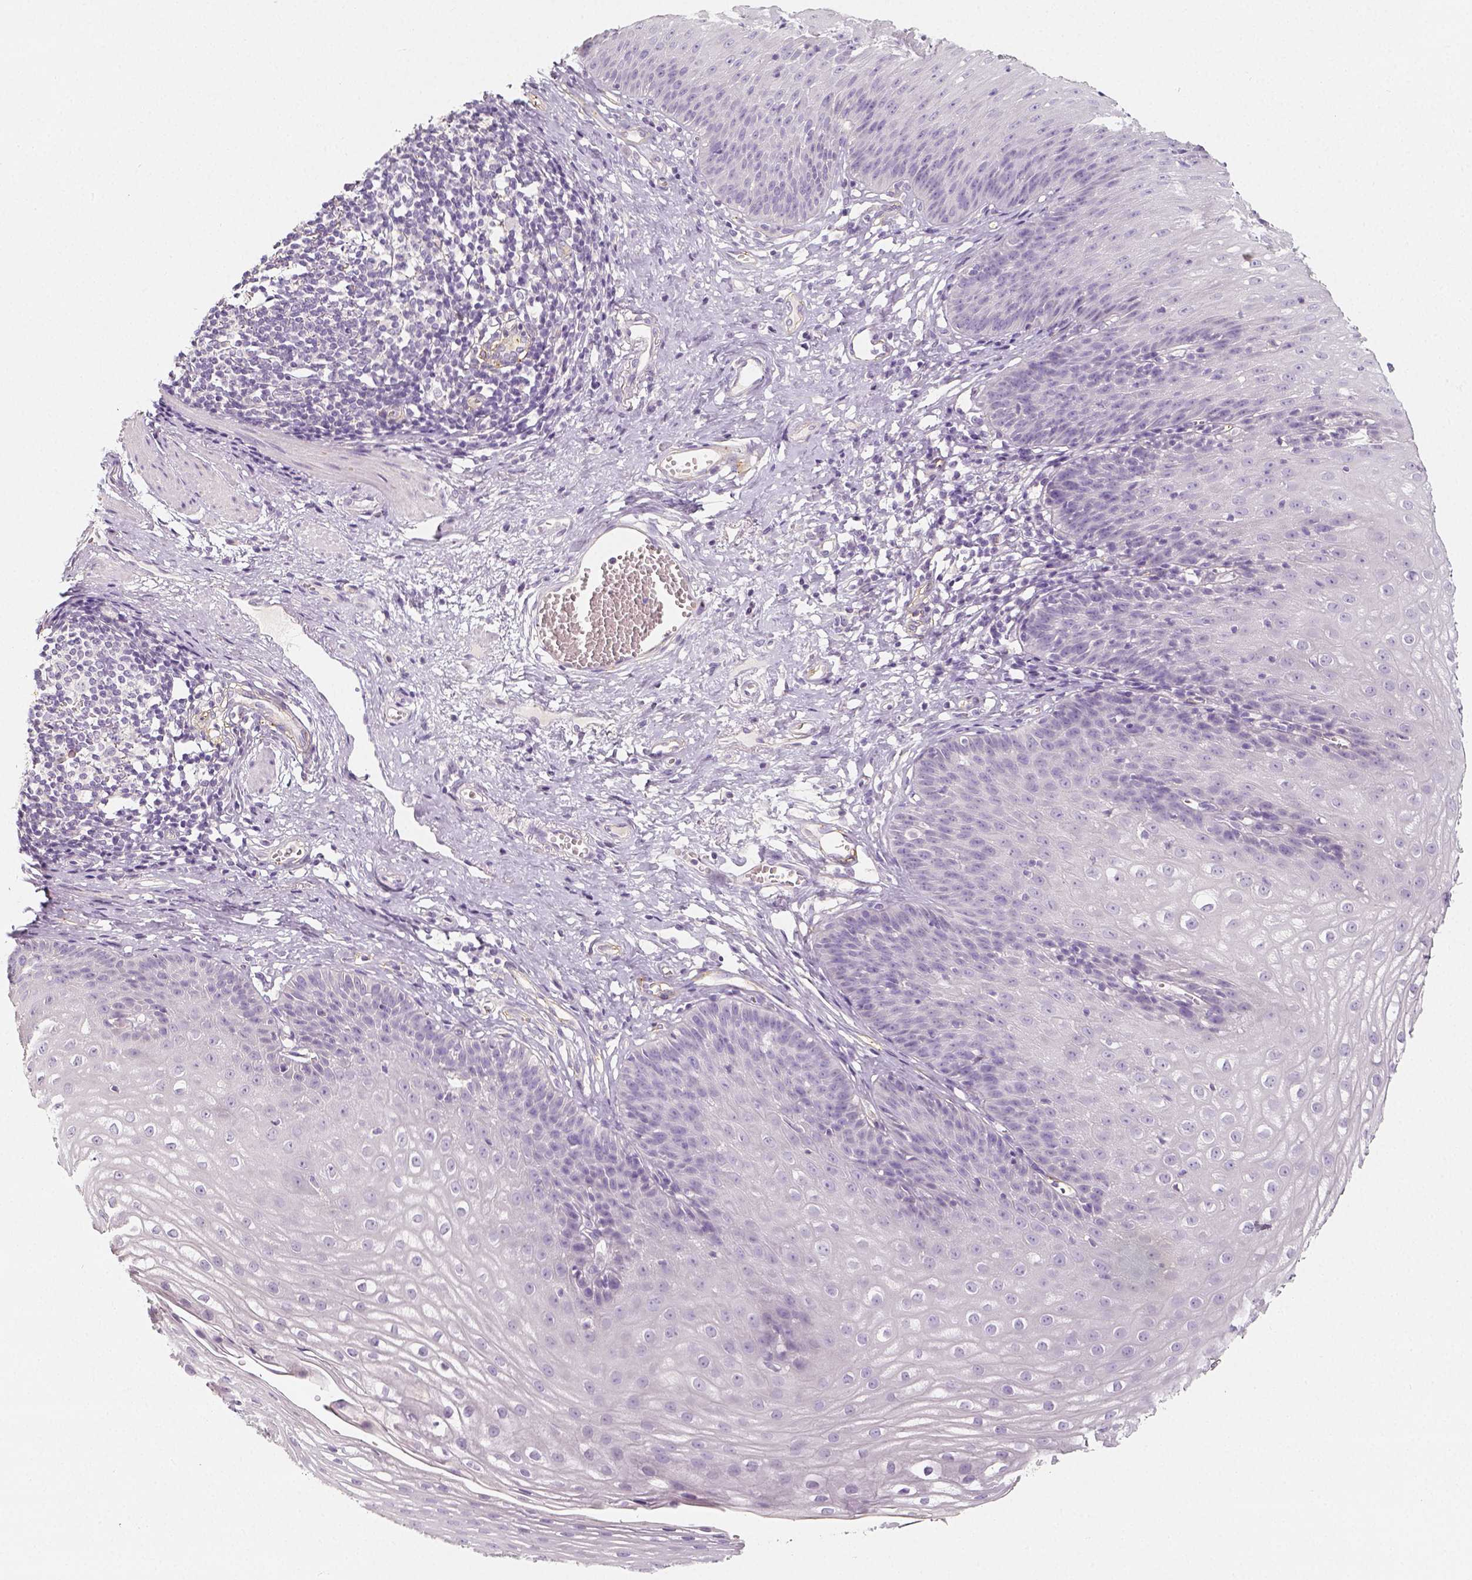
{"staining": {"intensity": "negative", "quantity": "none", "location": "none"}, "tissue": "esophagus", "cell_type": "Squamous epithelial cells", "image_type": "normal", "snomed": [{"axis": "morphology", "description": "Normal tissue, NOS"}, {"axis": "topography", "description": "Esophagus"}], "caption": "Image shows no protein expression in squamous epithelial cells of unremarkable esophagus.", "gene": "THY1", "patient": {"sex": "male", "age": 72}}